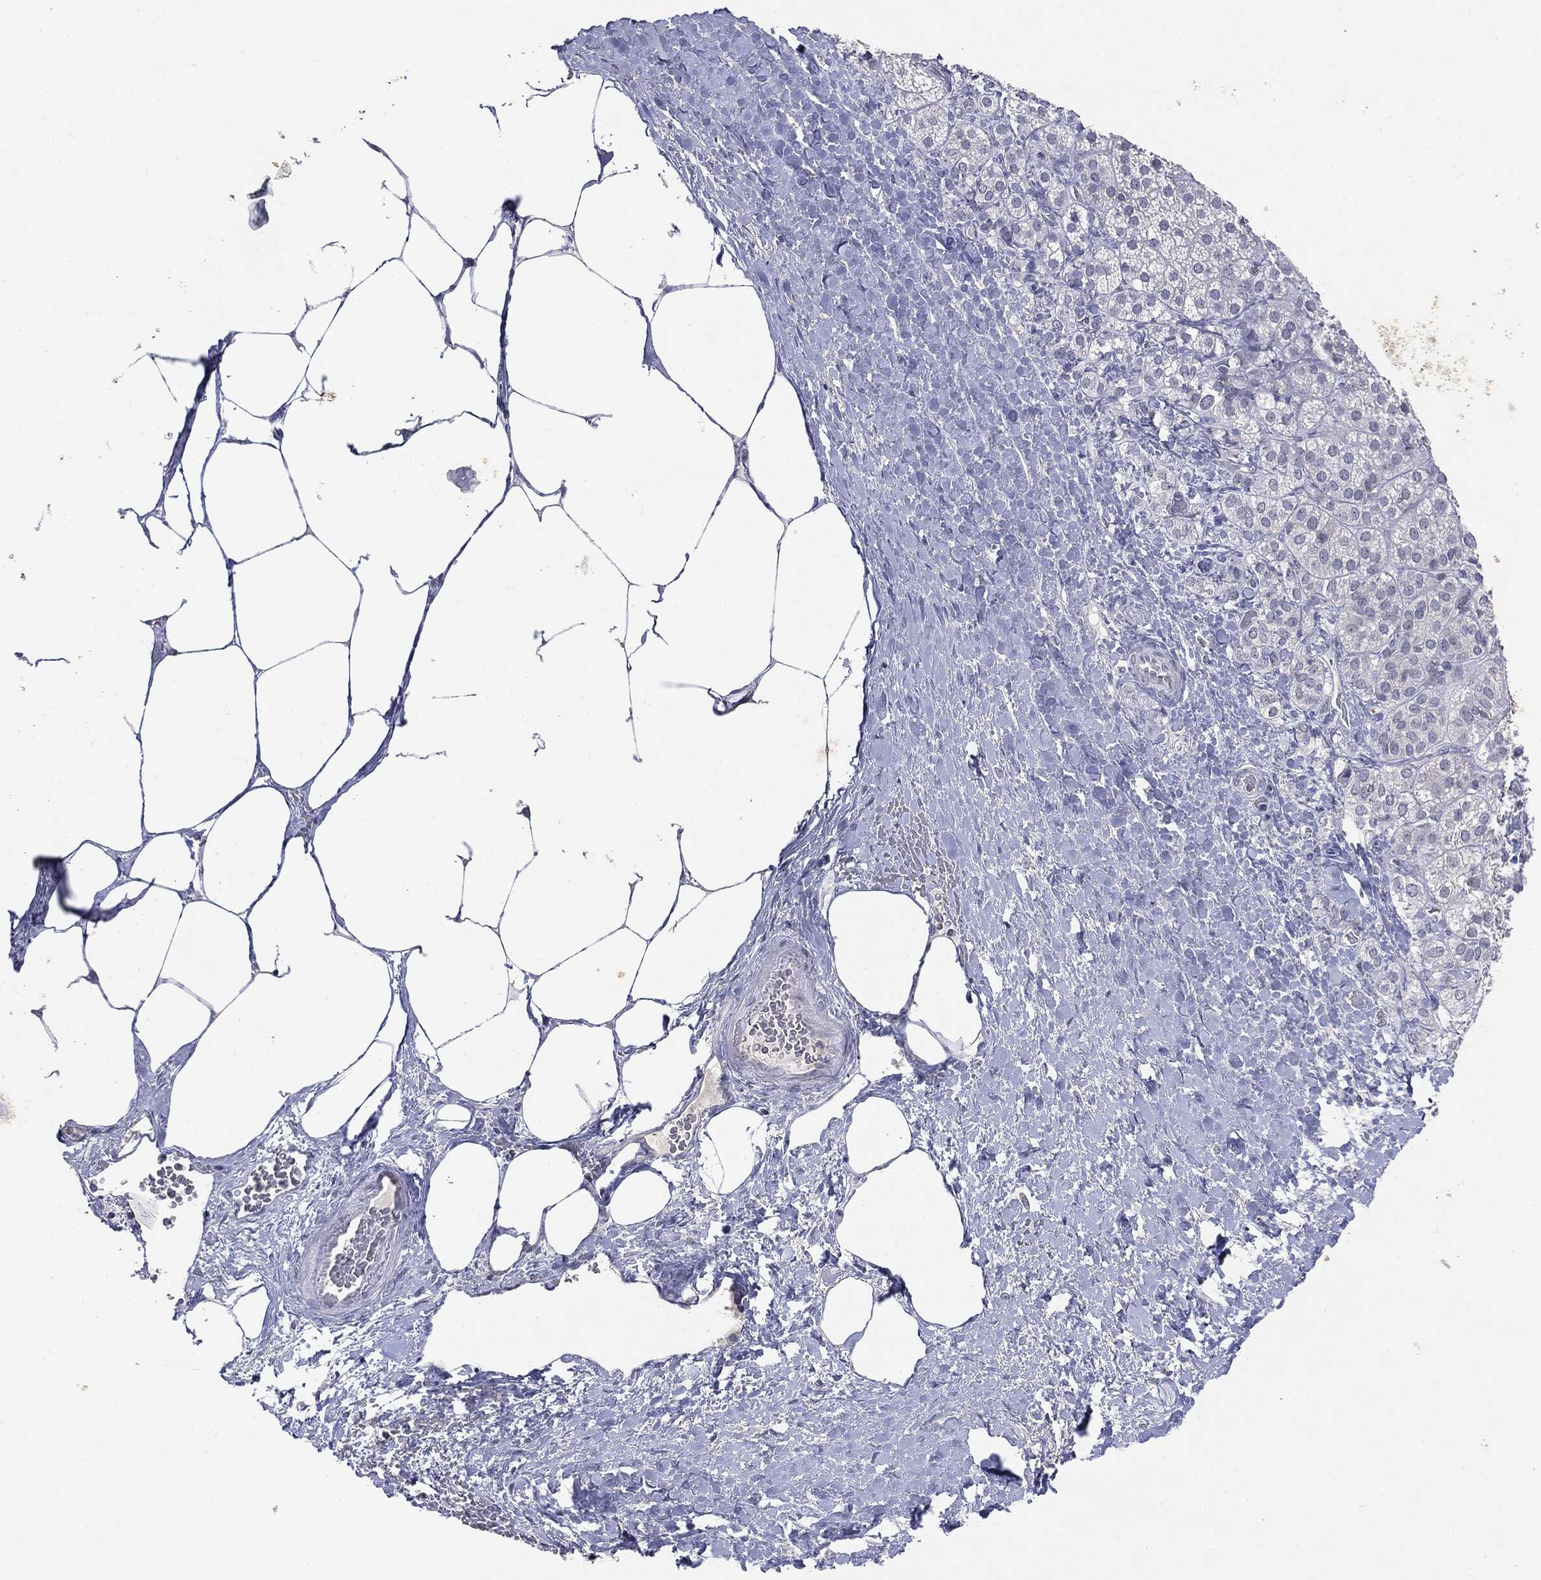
{"staining": {"intensity": "negative", "quantity": "none", "location": "none"}, "tissue": "adrenal gland", "cell_type": "Glandular cells", "image_type": "normal", "snomed": [{"axis": "morphology", "description": "Normal tissue, NOS"}, {"axis": "topography", "description": "Adrenal gland"}], "caption": "This is a micrograph of immunohistochemistry staining of normal adrenal gland, which shows no staining in glandular cells. Brightfield microscopy of IHC stained with DAB (brown) and hematoxylin (blue), captured at high magnification.", "gene": "KIF2C", "patient": {"sex": "male", "age": 57}}